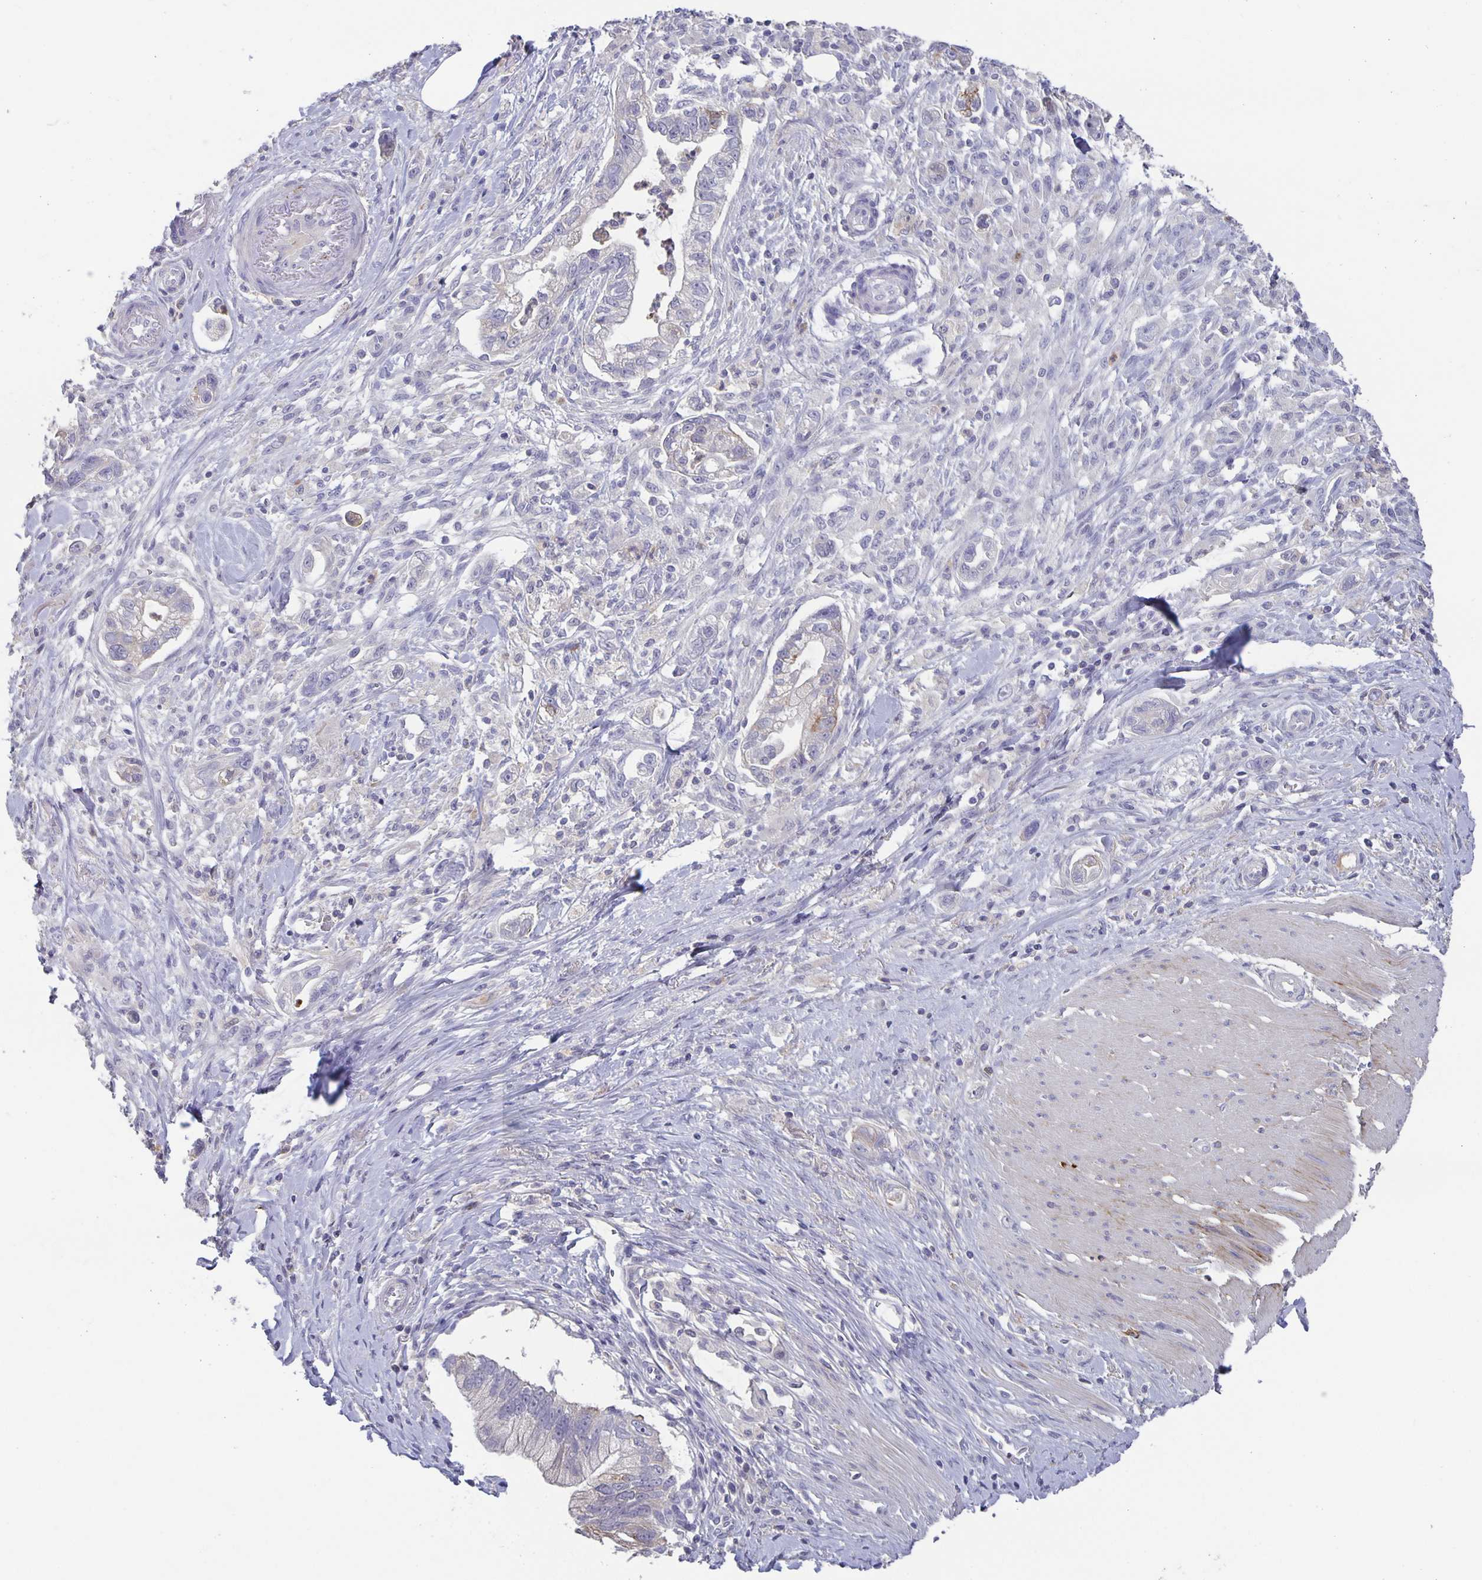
{"staining": {"intensity": "negative", "quantity": "none", "location": "none"}, "tissue": "pancreatic cancer", "cell_type": "Tumor cells", "image_type": "cancer", "snomed": [{"axis": "morphology", "description": "Adenocarcinoma, NOS"}, {"axis": "topography", "description": "Pancreas"}], "caption": "The image exhibits no significant positivity in tumor cells of adenocarcinoma (pancreatic). (DAB (3,3'-diaminobenzidine) immunohistochemistry (IHC) with hematoxylin counter stain).", "gene": "GDF15", "patient": {"sex": "male", "age": 70}}